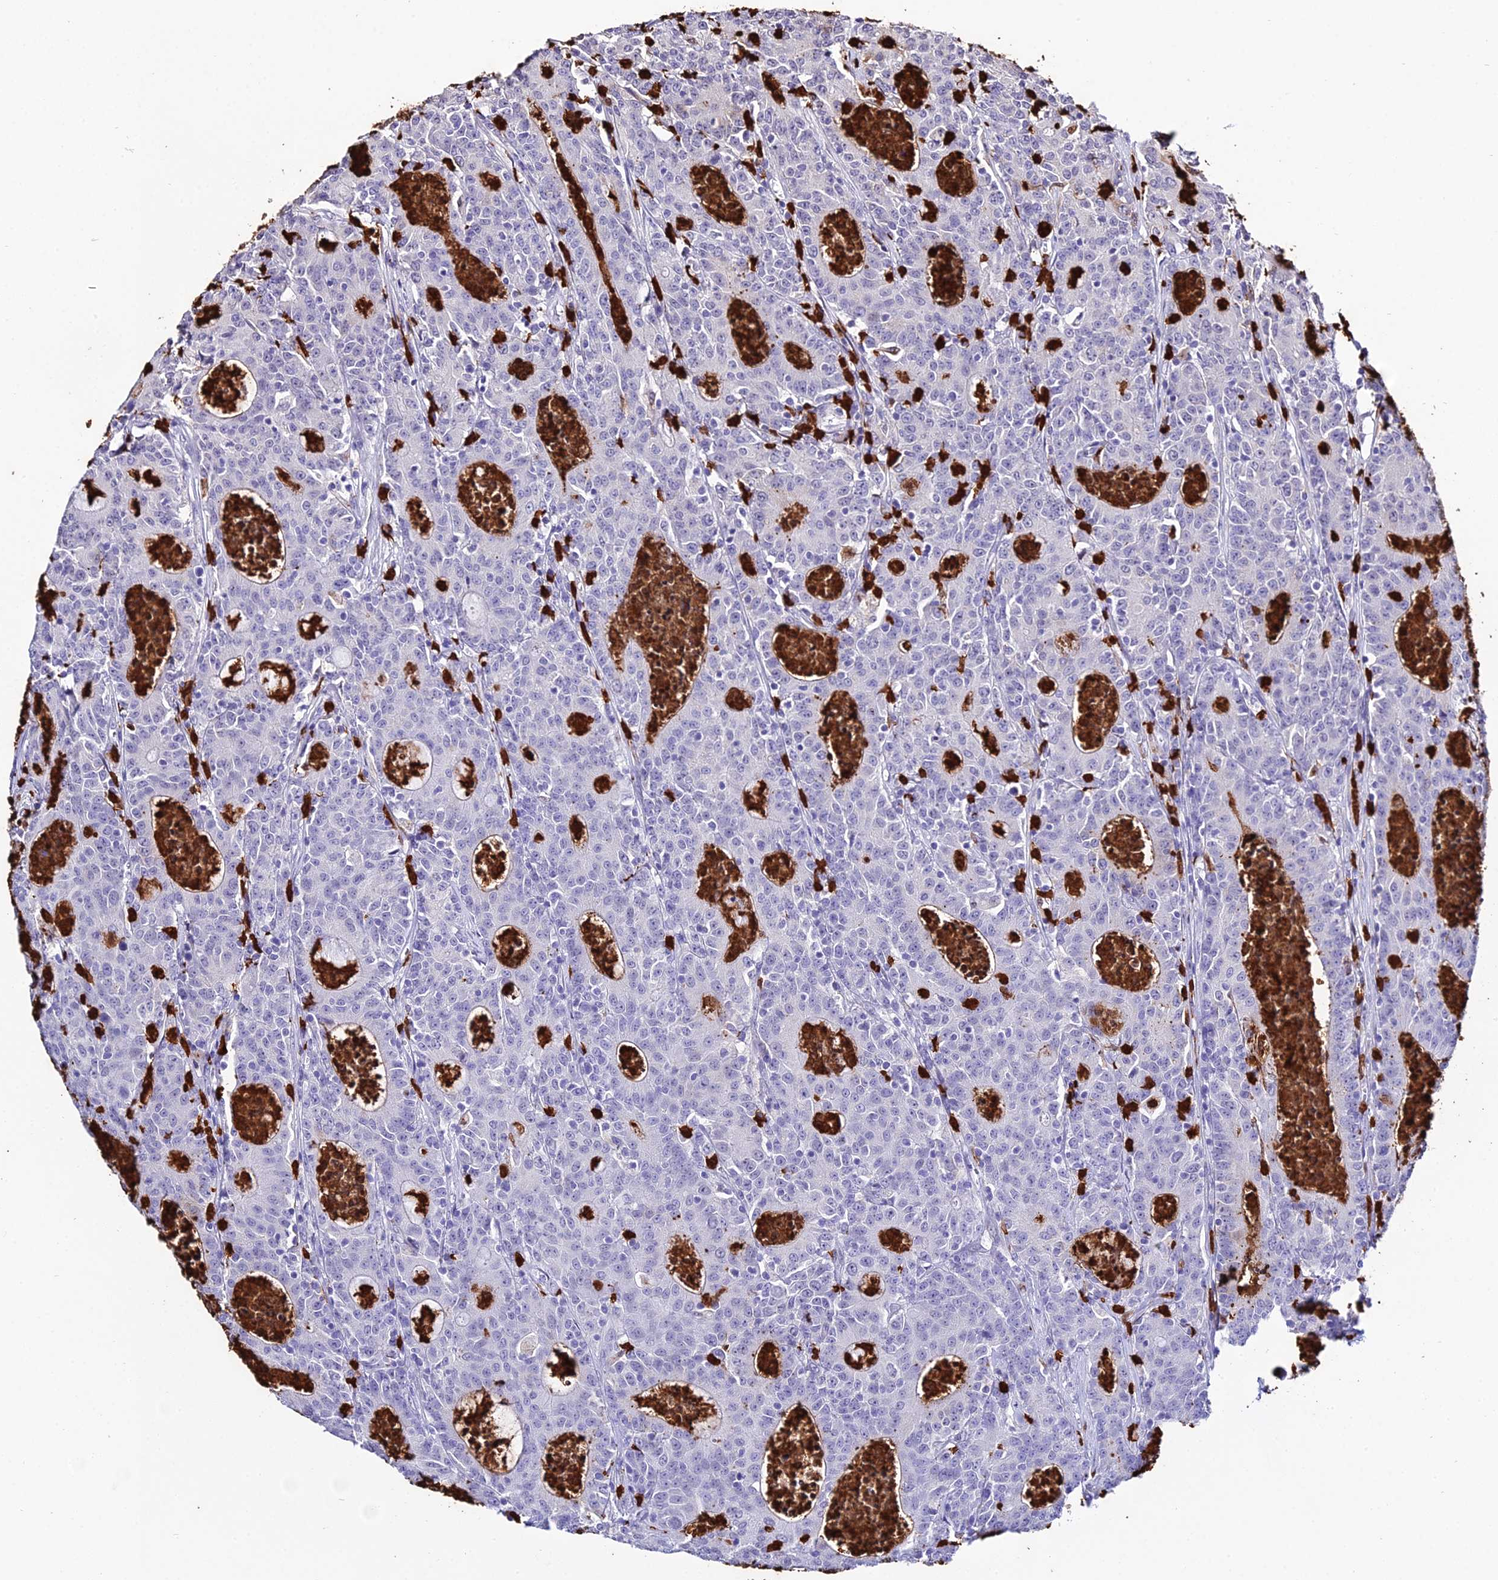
{"staining": {"intensity": "negative", "quantity": "none", "location": "none"}, "tissue": "colorectal cancer", "cell_type": "Tumor cells", "image_type": "cancer", "snomed": [{"axis": "morphology", "description": "Adenocarcinoma, NOS"}, {"axis": "topography", "description": "Colon"}], "caption": "Immunohistochemistry (IHC) image of human colorectal adenocarcinoma stained for a protein (brown), which shows no expression in tumor cells.", "gene": "MCM10", "patient": {"sex": "male", "age": 83}}